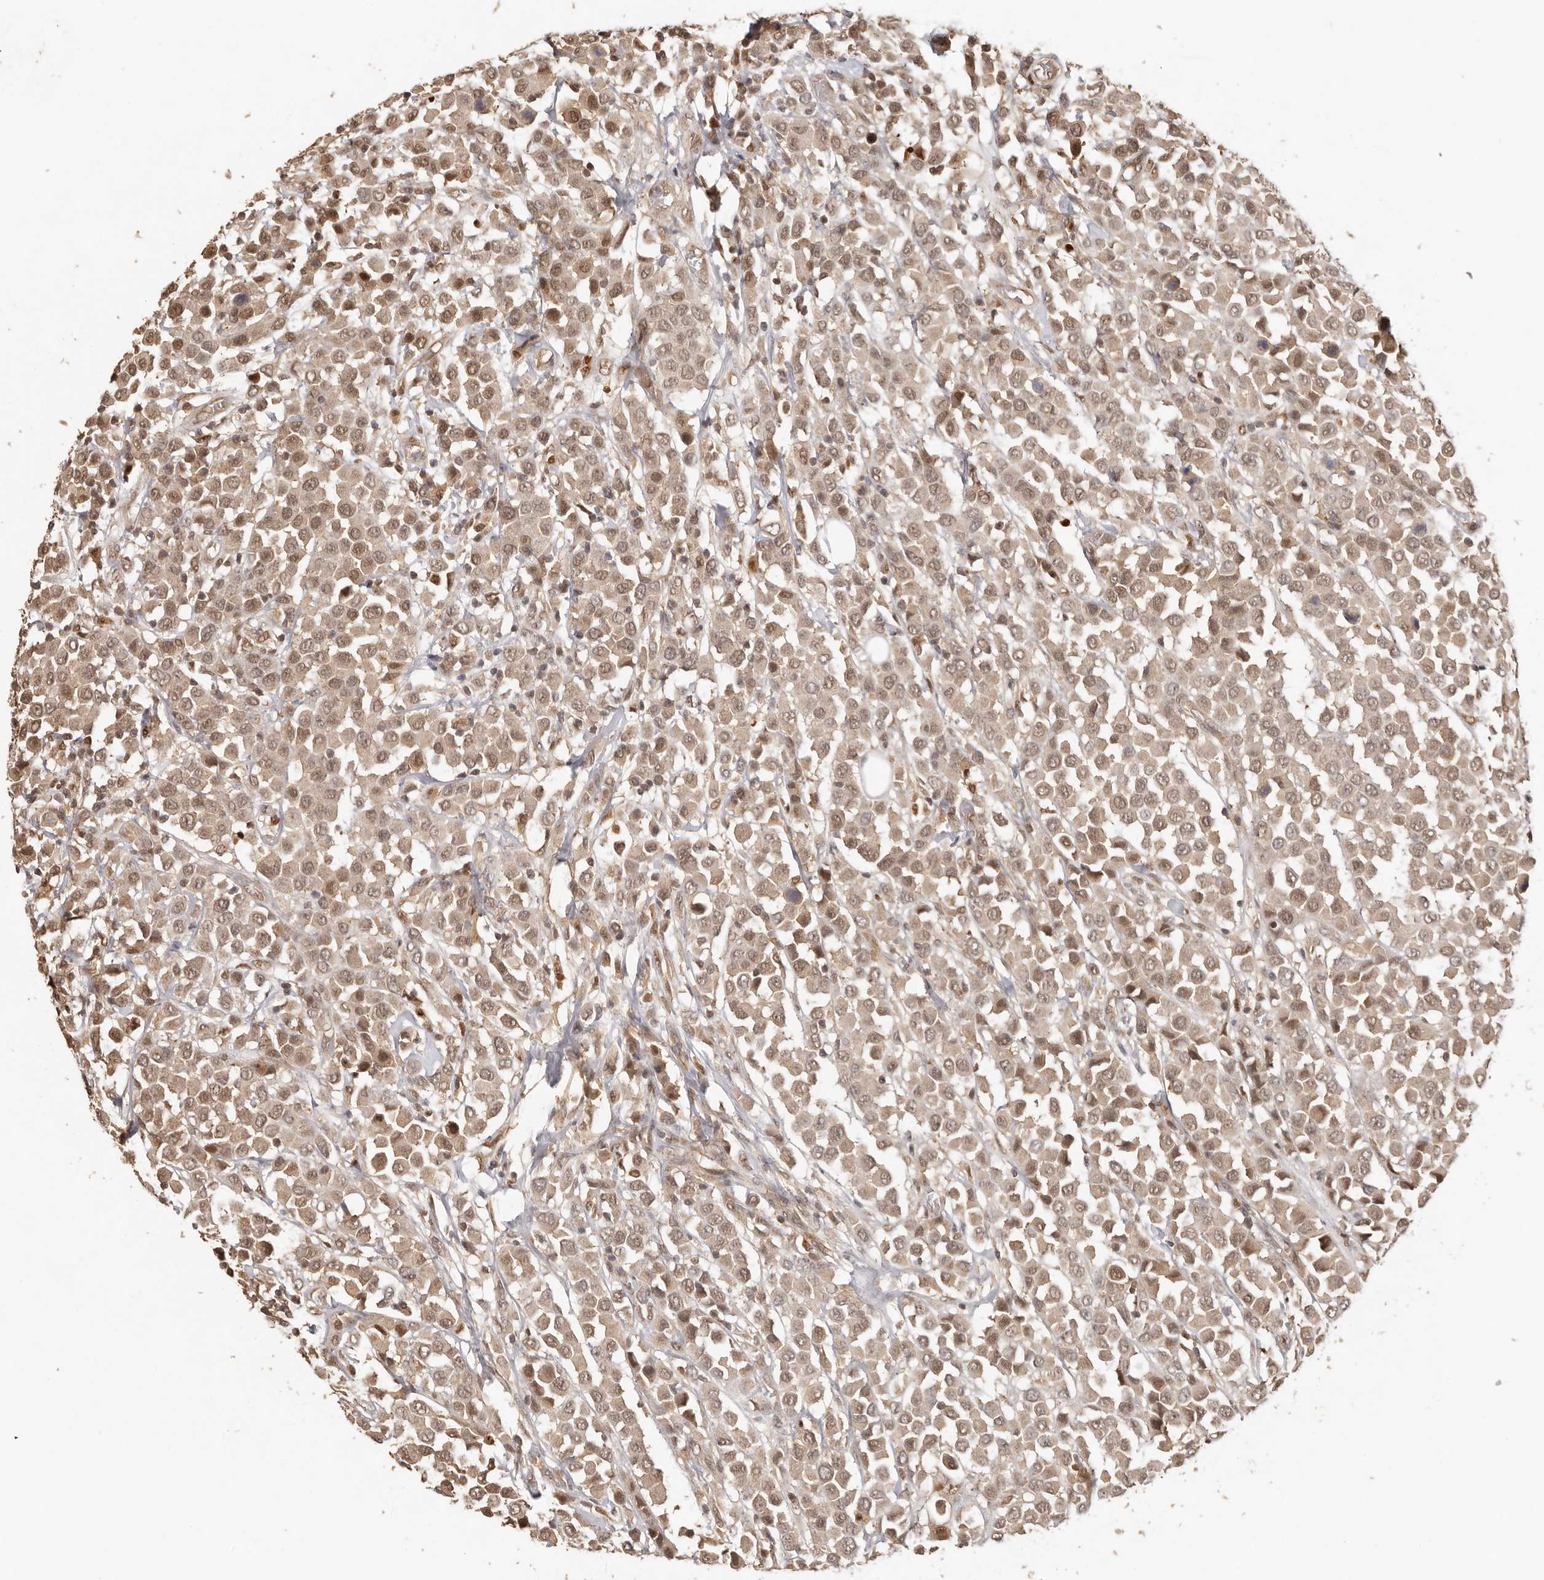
{"staining": {"intensity": "moderate", "quantity": ">75%", "location": "nuclear"}, "tissue": "breast cancer", "cell_type": "Tumor cells", "image_type": "cancer", "snomed": [{"axis": "morphology", "description": "Duct carcinoma"}, {"axis": "topography", "description": "Breast"}], "caption": "Breast intraductal carcinoma stained with a protein marker displays moderate staining in tumor cells.", "gene": "PSMA5", "patient": {"sex": "female", "age": 61}}